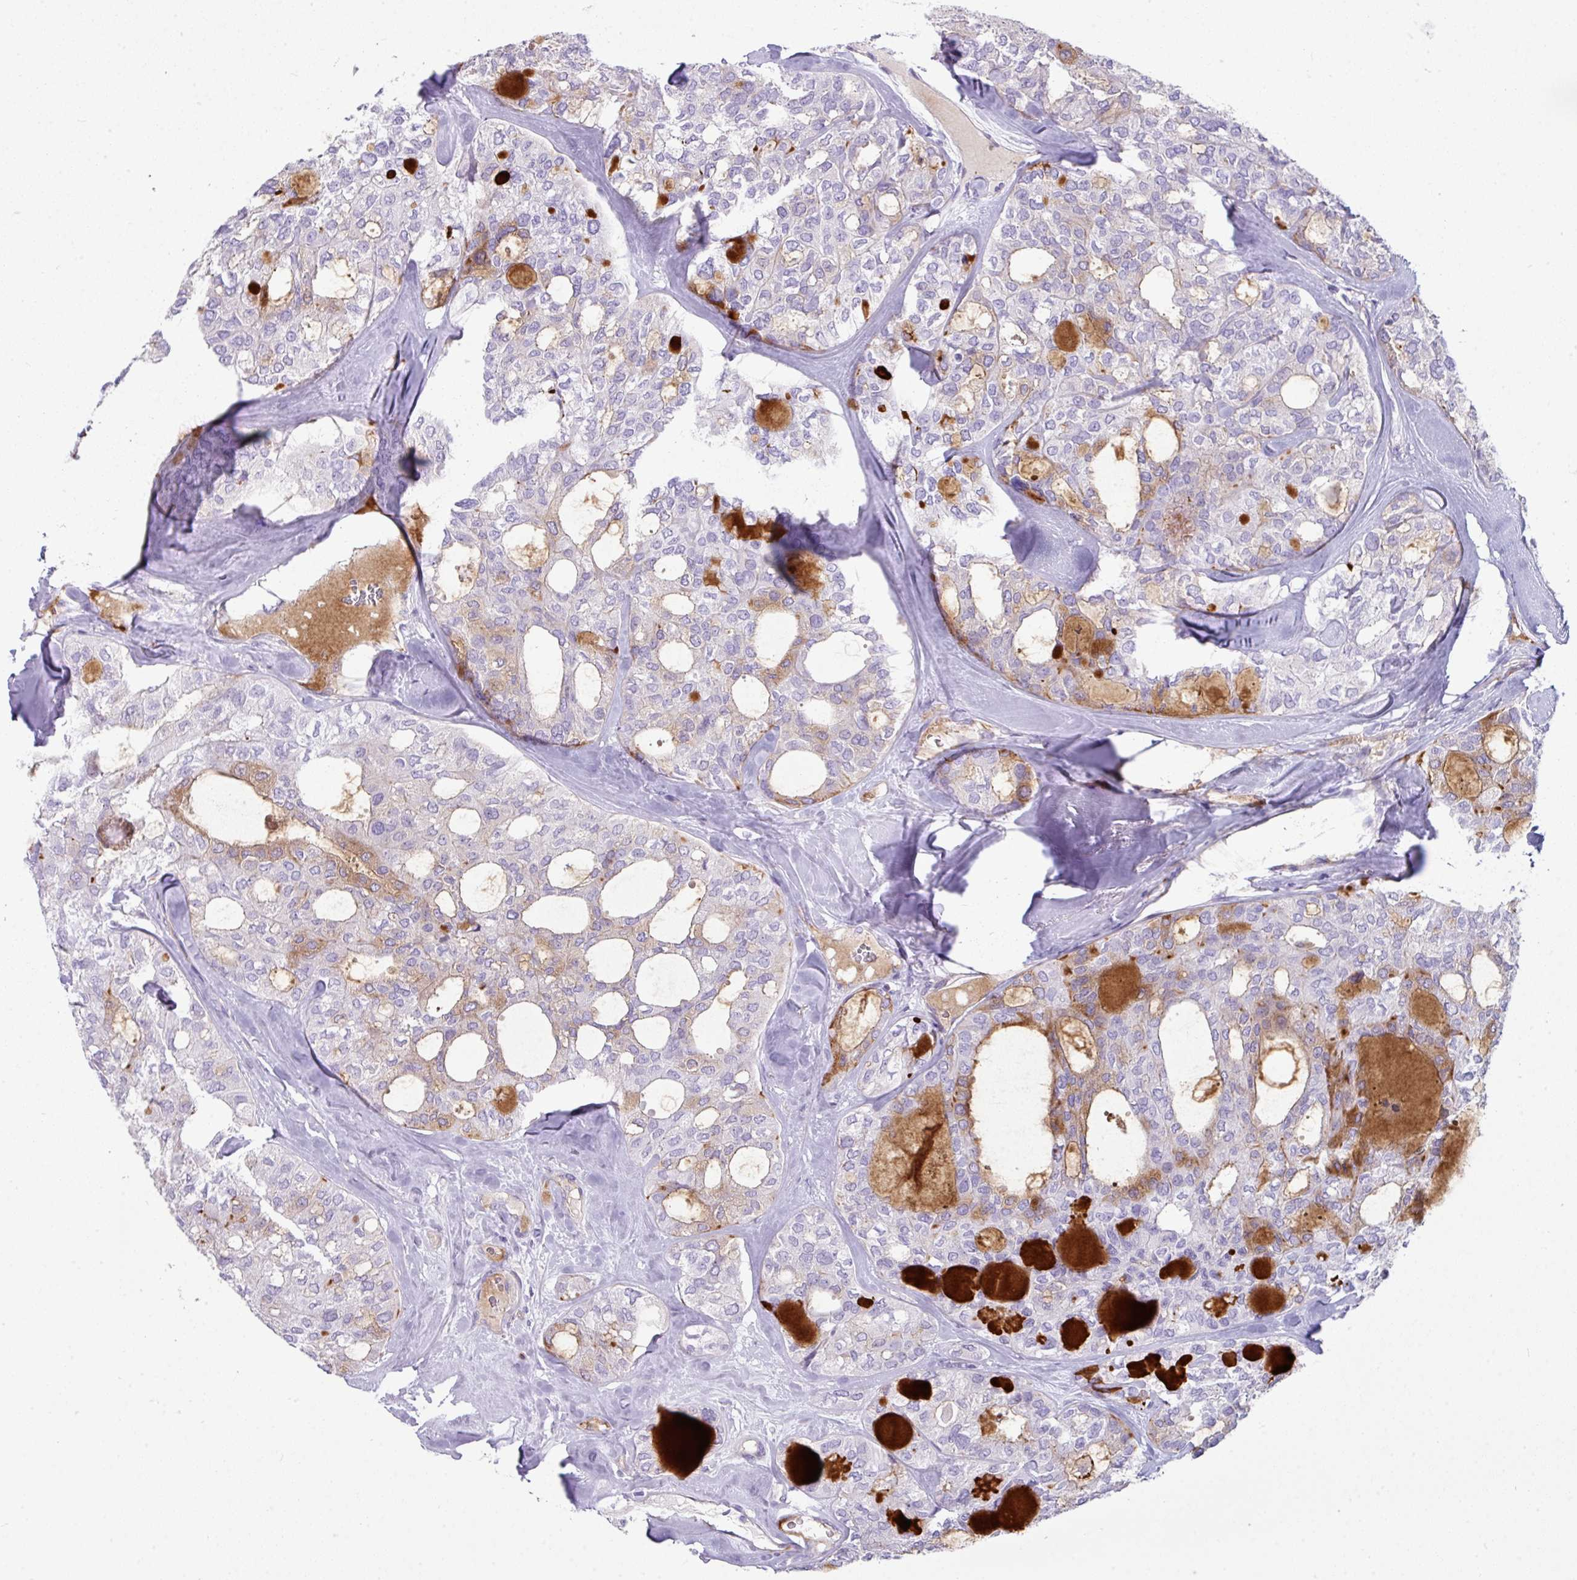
{"staining": {"intensity": "moderate", "quantity": "<25%", "location": "cytoplasmic/membranous"}, "tissue": "thyroid cancer", "cell_type": "Tumor cells", "image_type": "cancer", "snomed": [{"axis": "morphology", "description": "Follicular adenoma carcinoma, NOS"}, {"axis": "topography", "description": "Thyroid gland"}], "caption": "Thyroid follicular adenoma carcinoma tissue exhibits moderate cytoplasmic/membranous staining in approximately <25% of tumor cells, visualized by immunohistochemistry. (DAB IHC, brown staining for protein, blue staining for nuclei).", "gene": "ABCC5", "patient": {"sex": "male", "age": 75}}